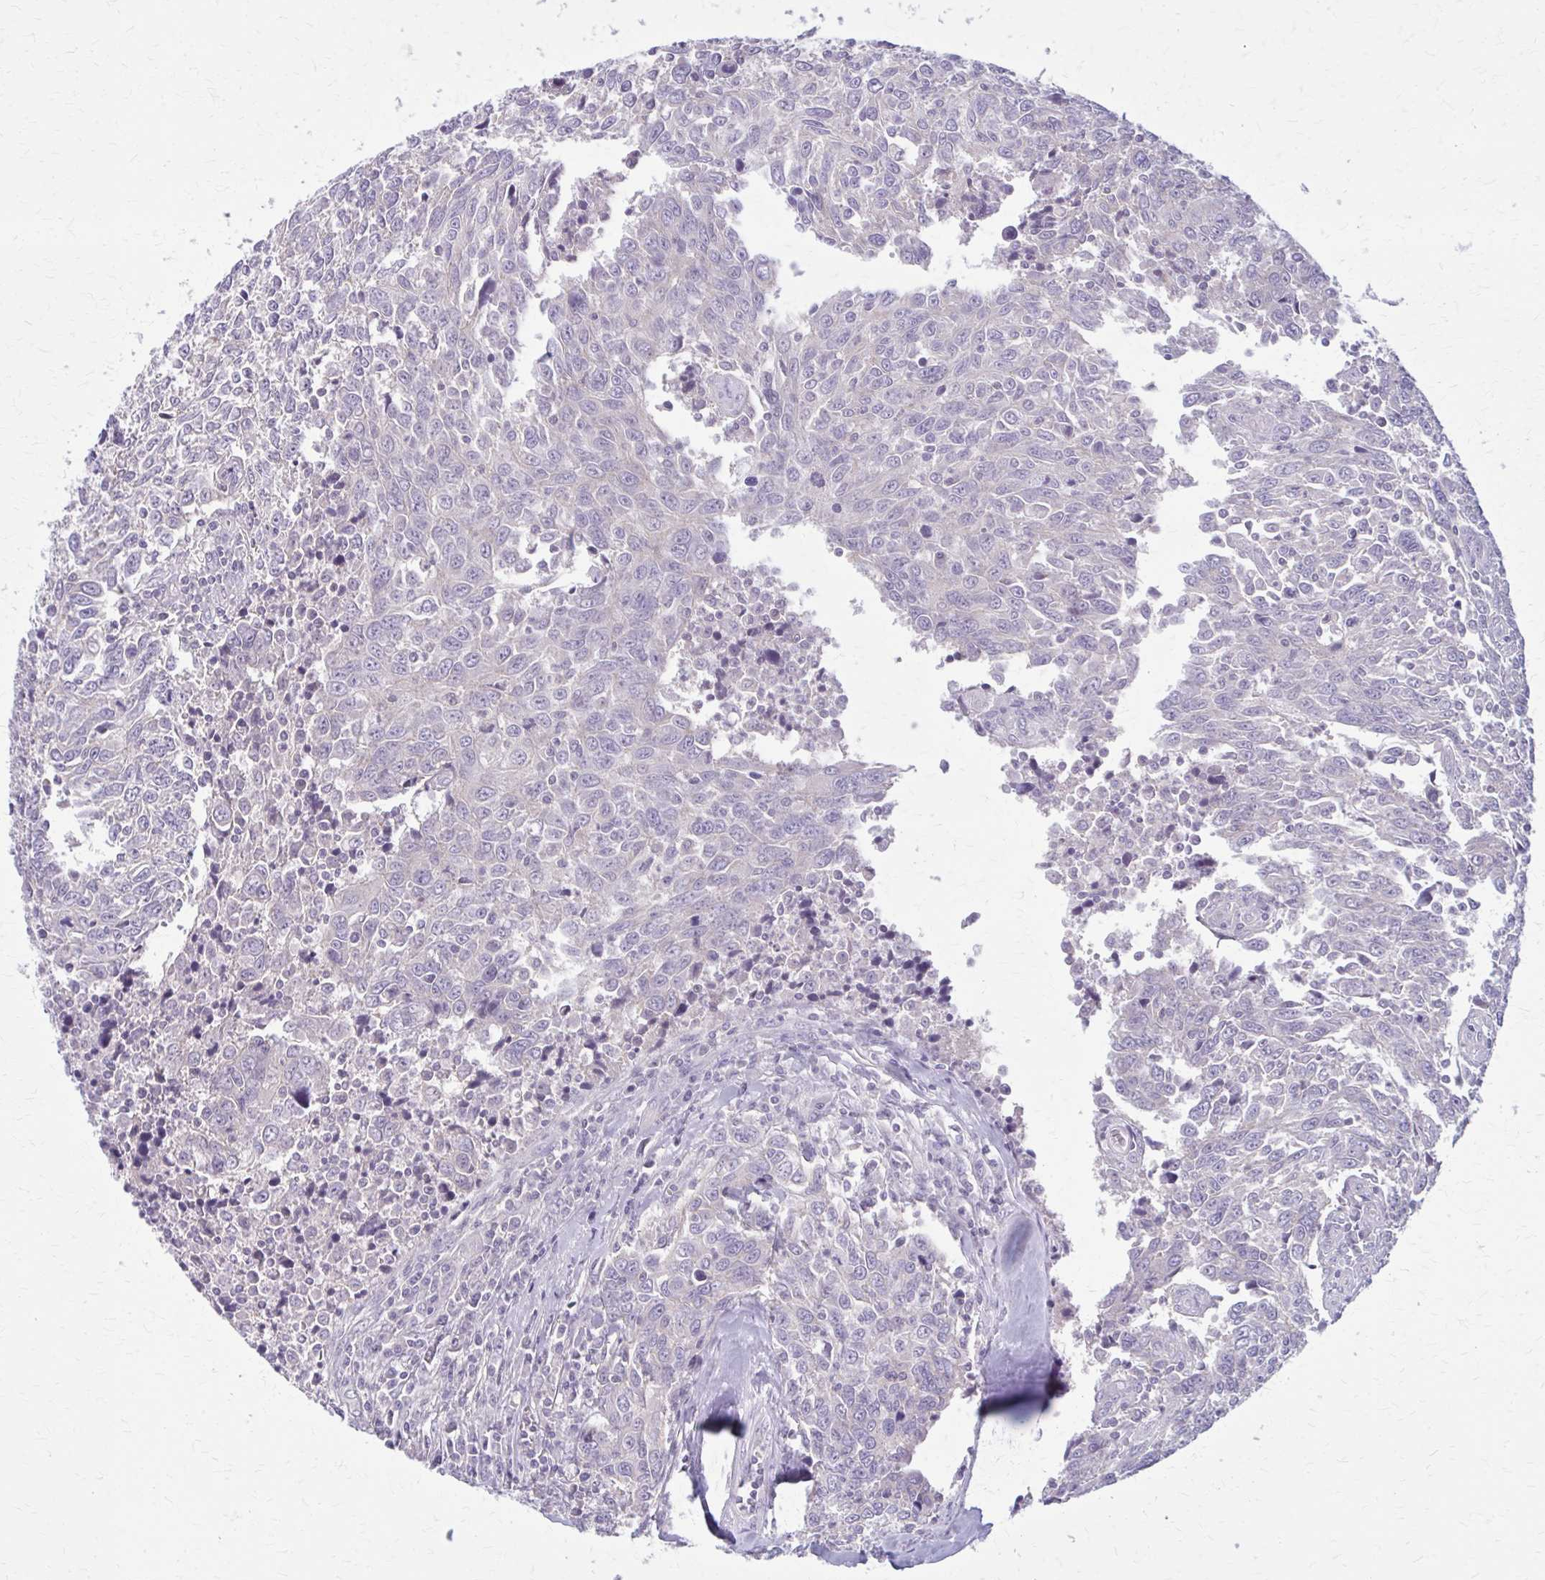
{"staining": {"intensity": "negative", "quantity": "none", "location": "none"}, "tissue": "breast cancer", "cell_type": "Tumor cells", "image_type": "cancer", "snomed": [{"axis": "morphology", "description": "Duct carcinoma"}, {"axis": "topography", "description": "Breast"}], "caption": "Immunohistochemistry of invasive ductal carcinoma (breast) shows no staining in tumor cells.", "gene": "OR4A47", "patient": {"sex": "female", "age": 50}}